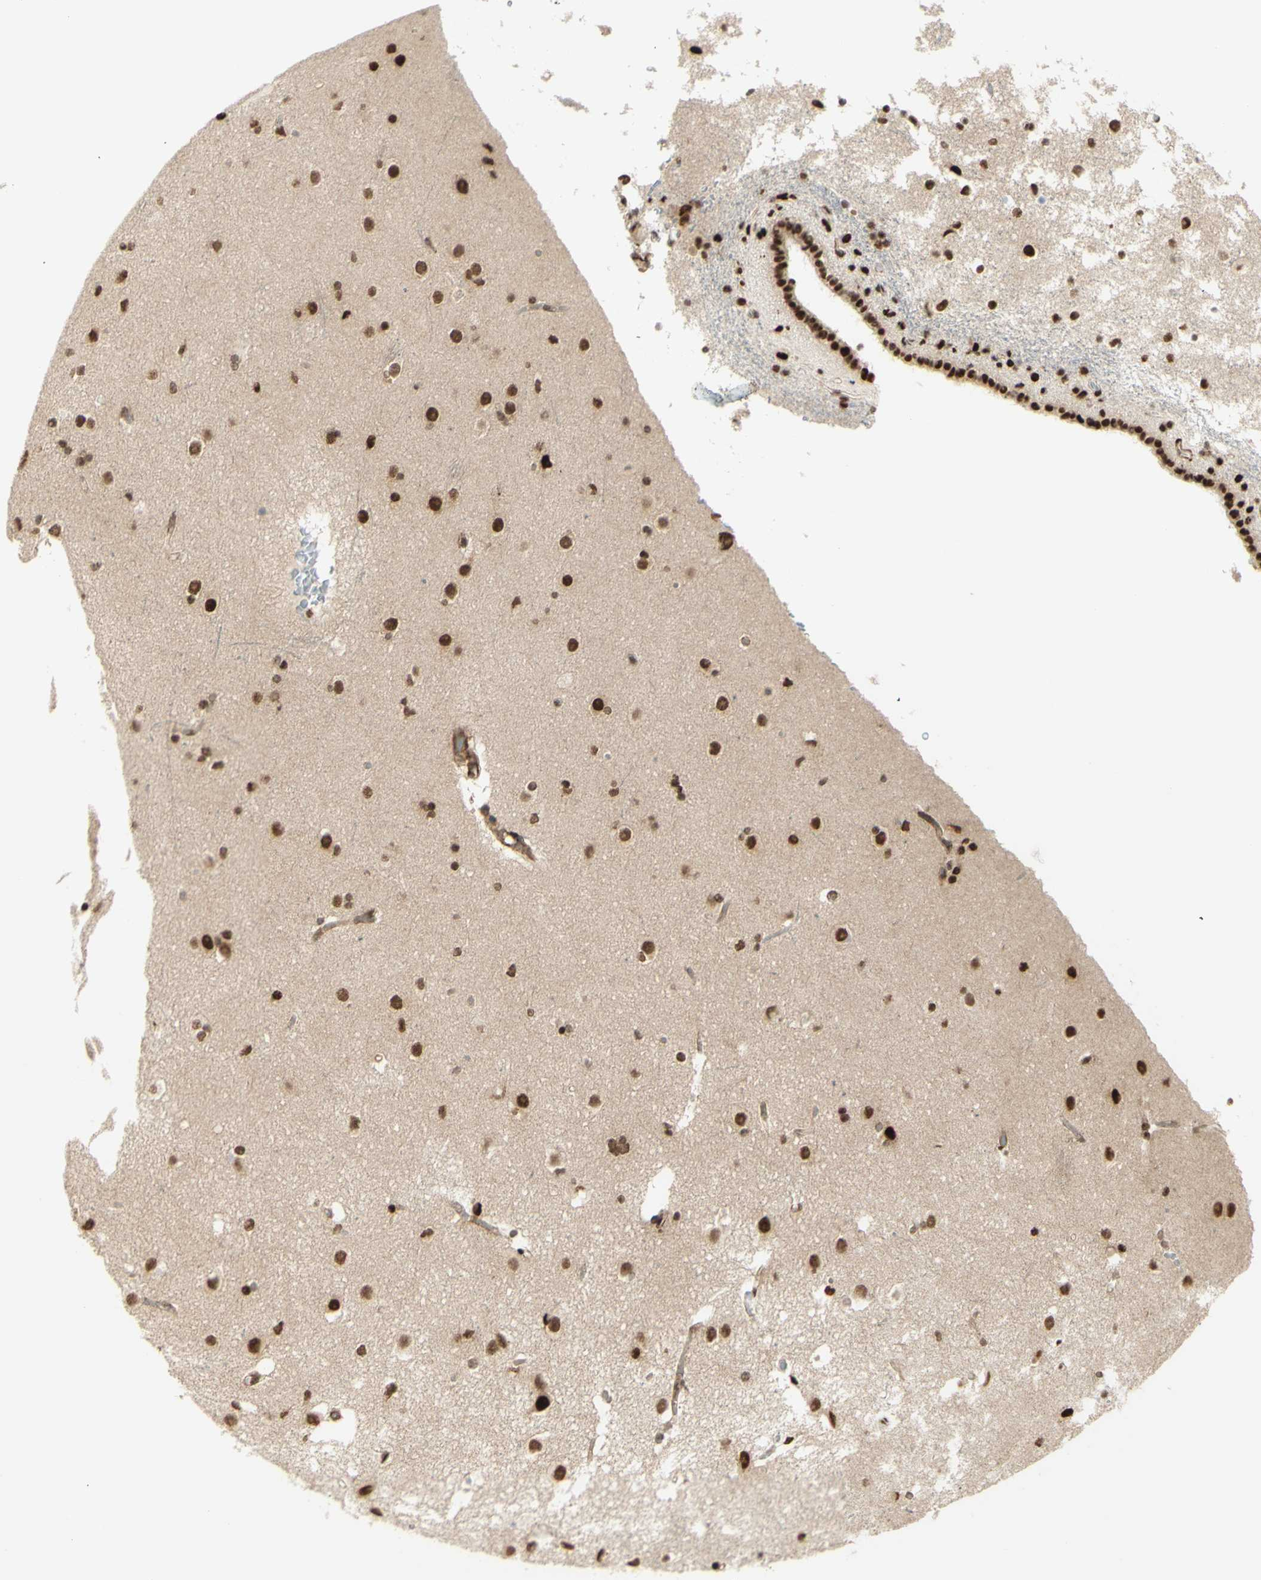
{"staining": {"intensity": "moderate", "quantity": ">75%", "location": "nuclear"}, "tissue": "caudate", "cell_type": "Glial cells", "image_type": "normal", "snomed": [{"axis": "morphology", "description": "Normal tissue, NOS"}, {"axis": "topography", "description": "Lateral ventricle wall"}], "caption": "This histopathology image exhibits immunohistochemistry (IHC) staining of benign caudate, with medium moderate nuclear positivity in about >75% of glial cells.", "gene": "ZMYM6", "patient": {"sex": "female", "age": 19}}